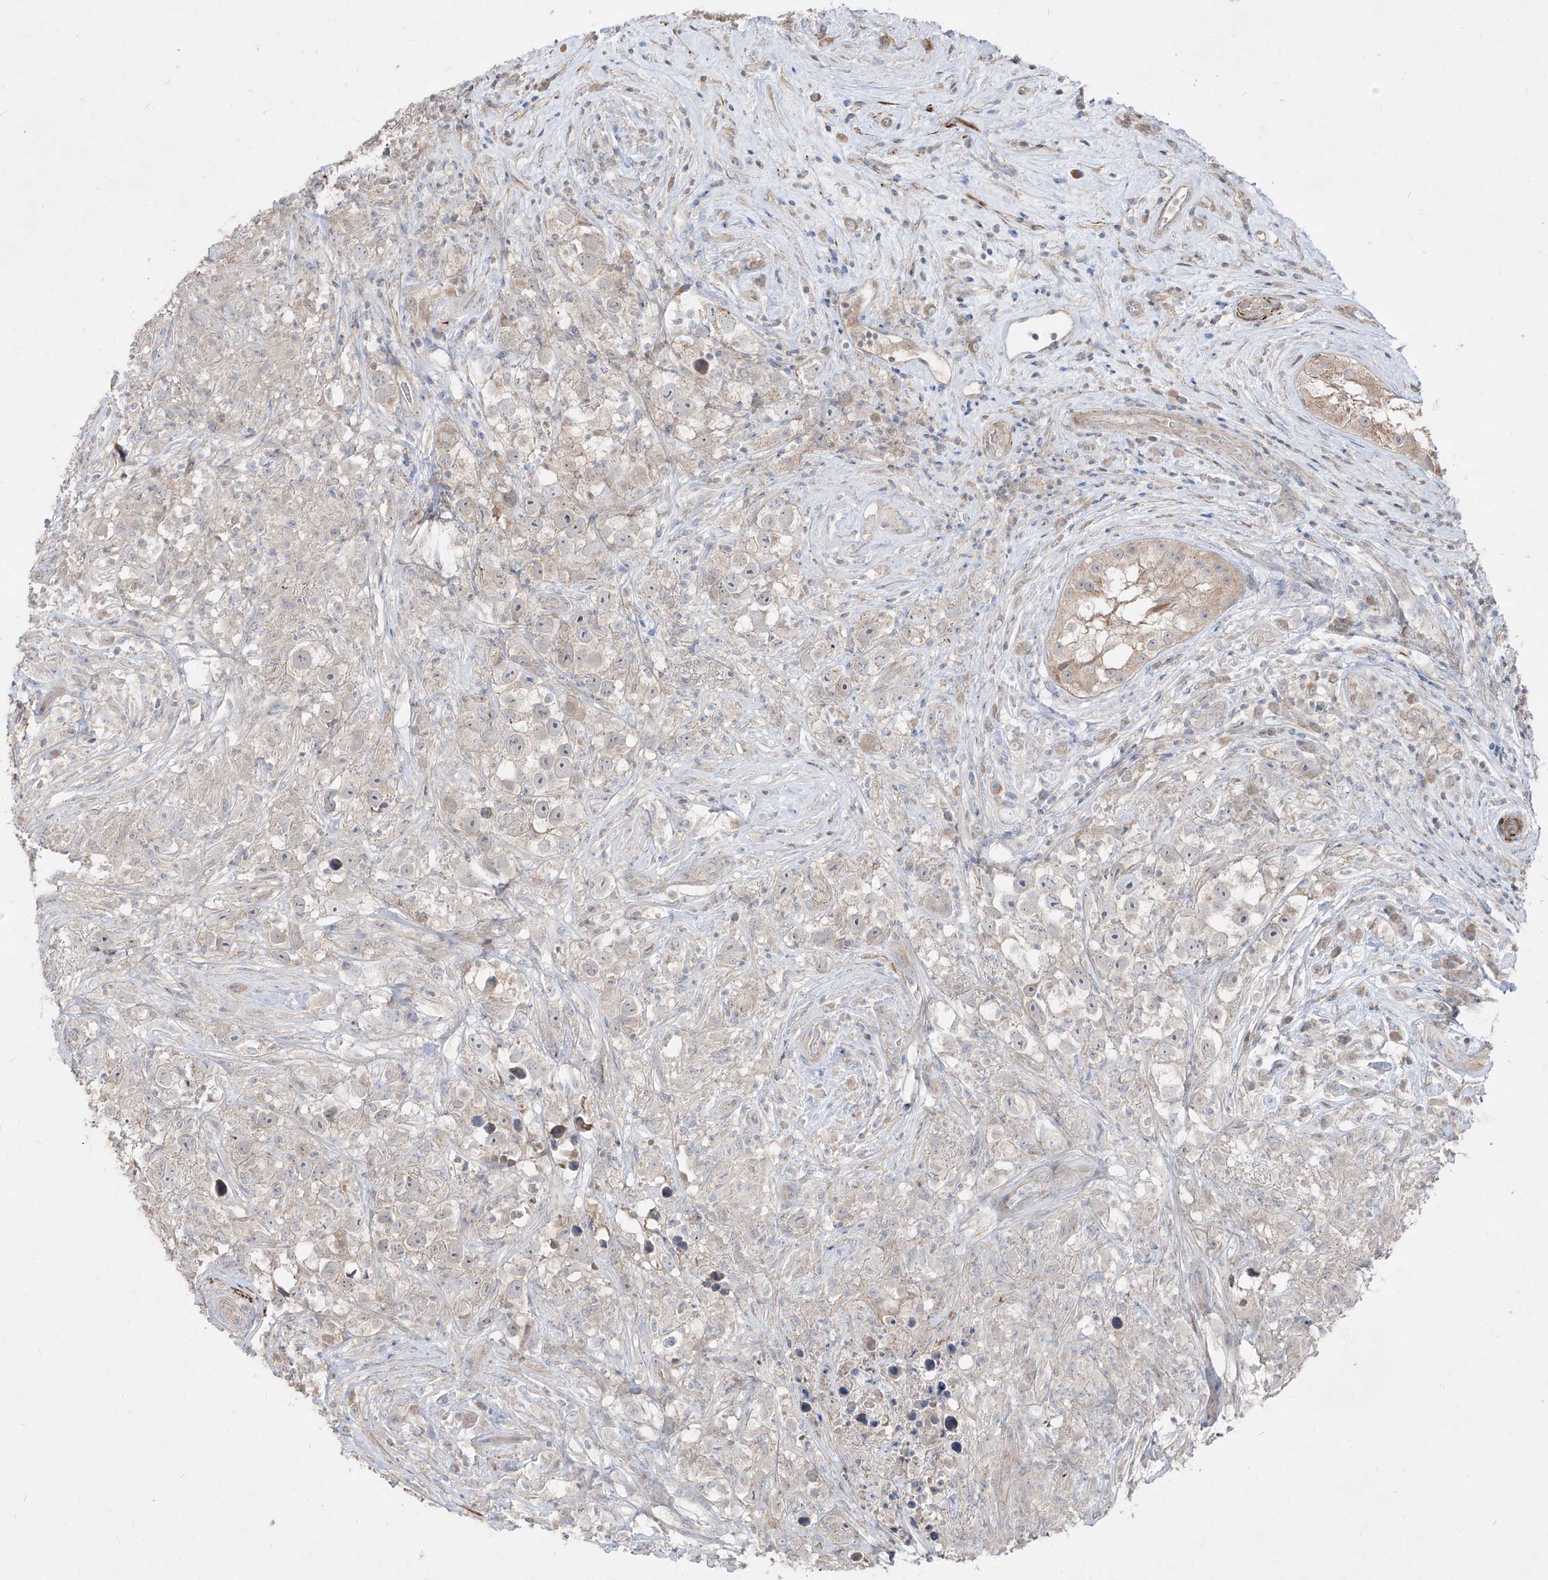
{"staining": {"intensity": "negative", "quantity": "none", "location": "none"}, "tissue": "testis cancer", "cell_type": "Tumor cells", "image_type": "cancer", "snomed": [{"axis": "morphology", "description": "Seminoma, NOS"}, {"axis": "topography", "description": "Testis"}], "caption": "DAB (3,3'-diaminobenzidine) immunohistochemical staining of human testis seminoma shows no significant expression in tumor cells. The staining is performed using DAB (3,3'-diaminobenzidine) brown chromogen with nuclei counter-stained in using hematoxylin.", "gene": "UFD1", "patient": {"sex": "male", "age": 49}}